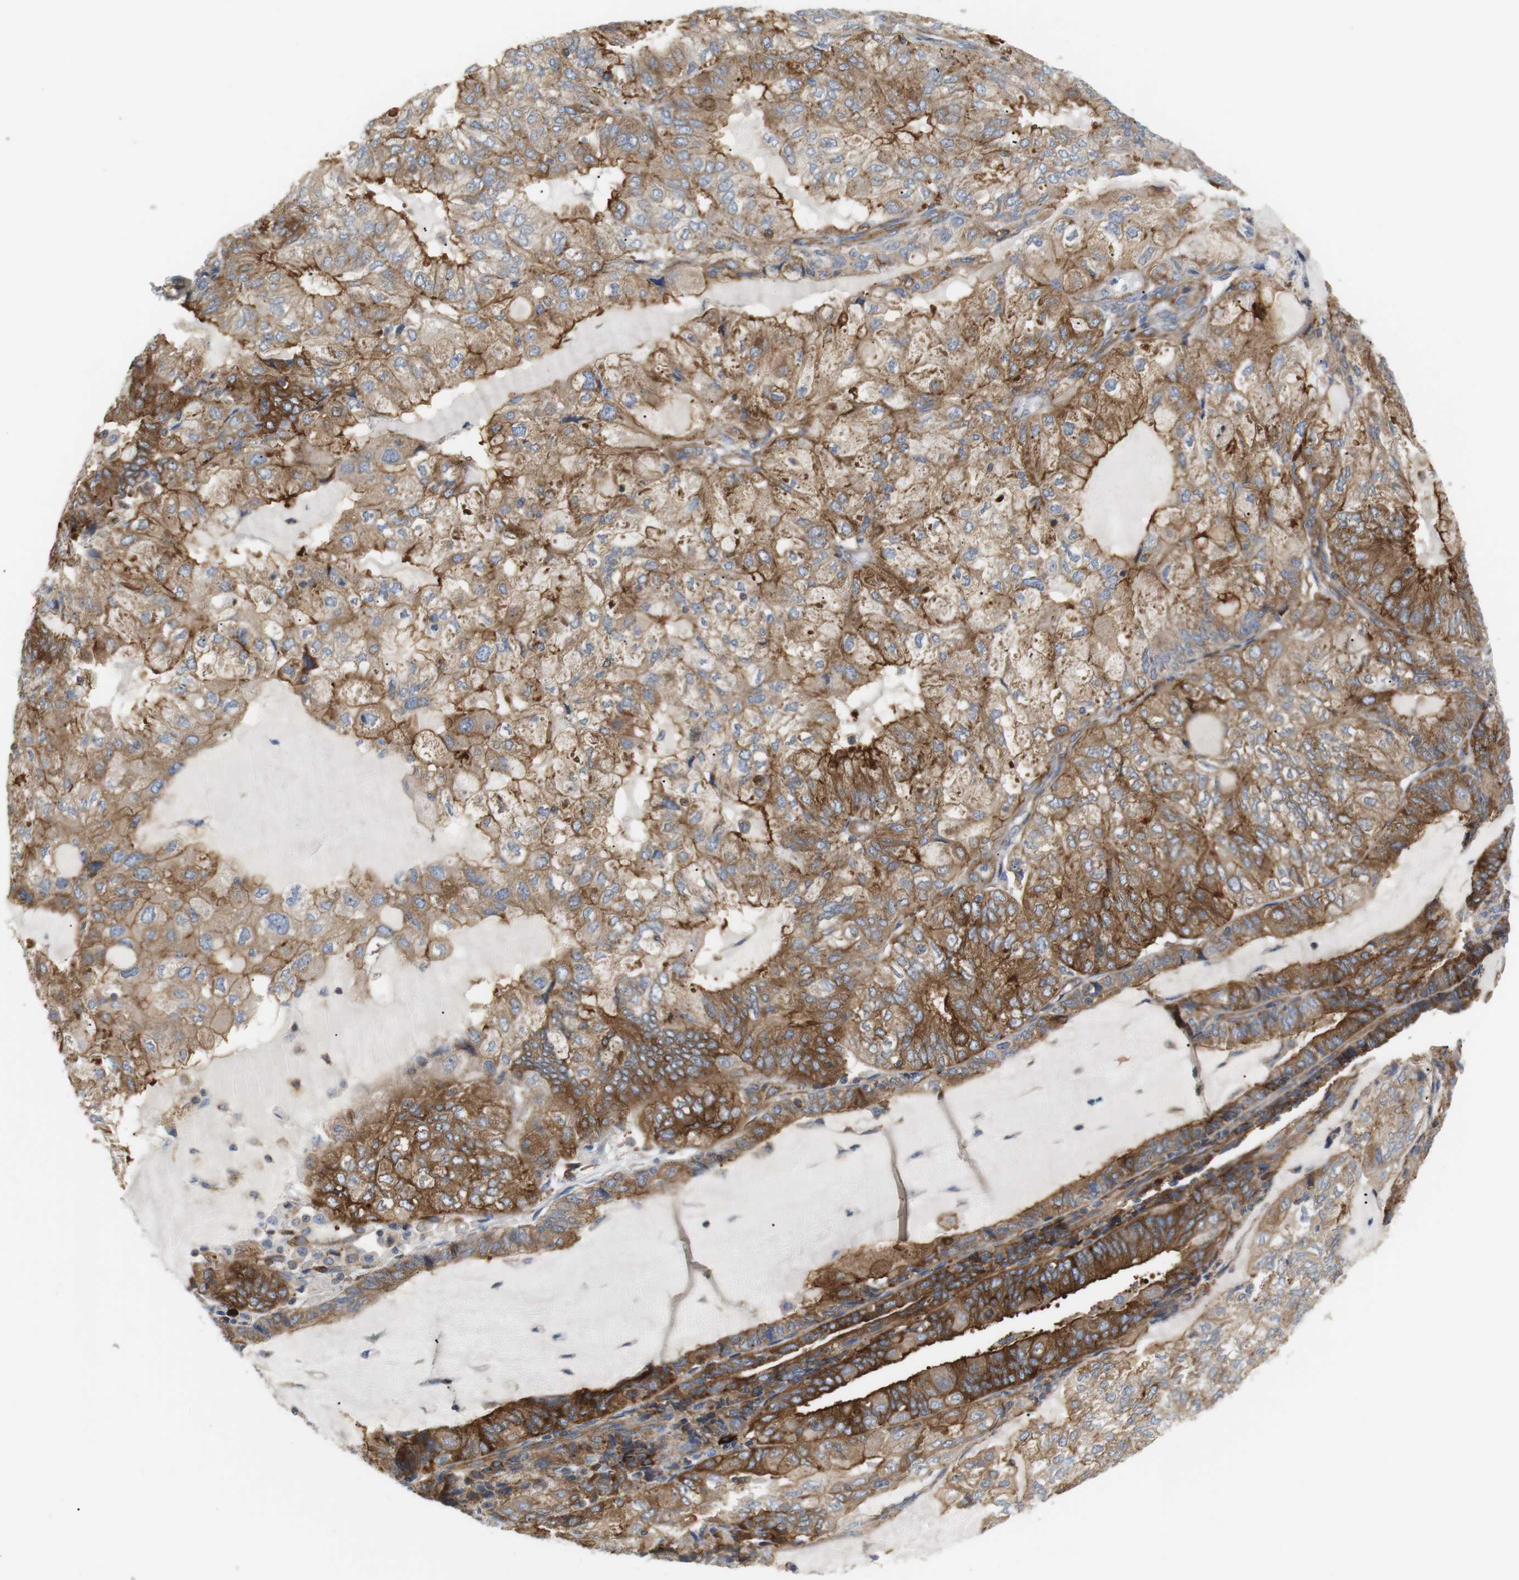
{"staining": {"intensity": "strong", "quantity": ">75%", "location": "cytoplasmic/membranous"}, "tissue": "endometrial cancer", "cell_type": "Tumor cells", "image_type": "cancer", "snomed": [{"axis": "morphology", "description": "Adenocarcinoma, NOS"}, {"axis": "topography", "description": "Endometrium"}], "caption": "Immunohistochemistry staining of endometrial cancer (adenocarcinoma), which exhibits high levels of strong cytoplasmic/membranous positivity in approximately >75% of tumor cells indicating strong cytoplasmic/membranous protein staining. The staining was performed using DAB (3,3'-diaminobenzidine) (brown) for protein detection and nuclei were counterstained in hematoxylin (blue).", "gene": "TMEM200A", "patient": {"sex": "female", "age": 81}}